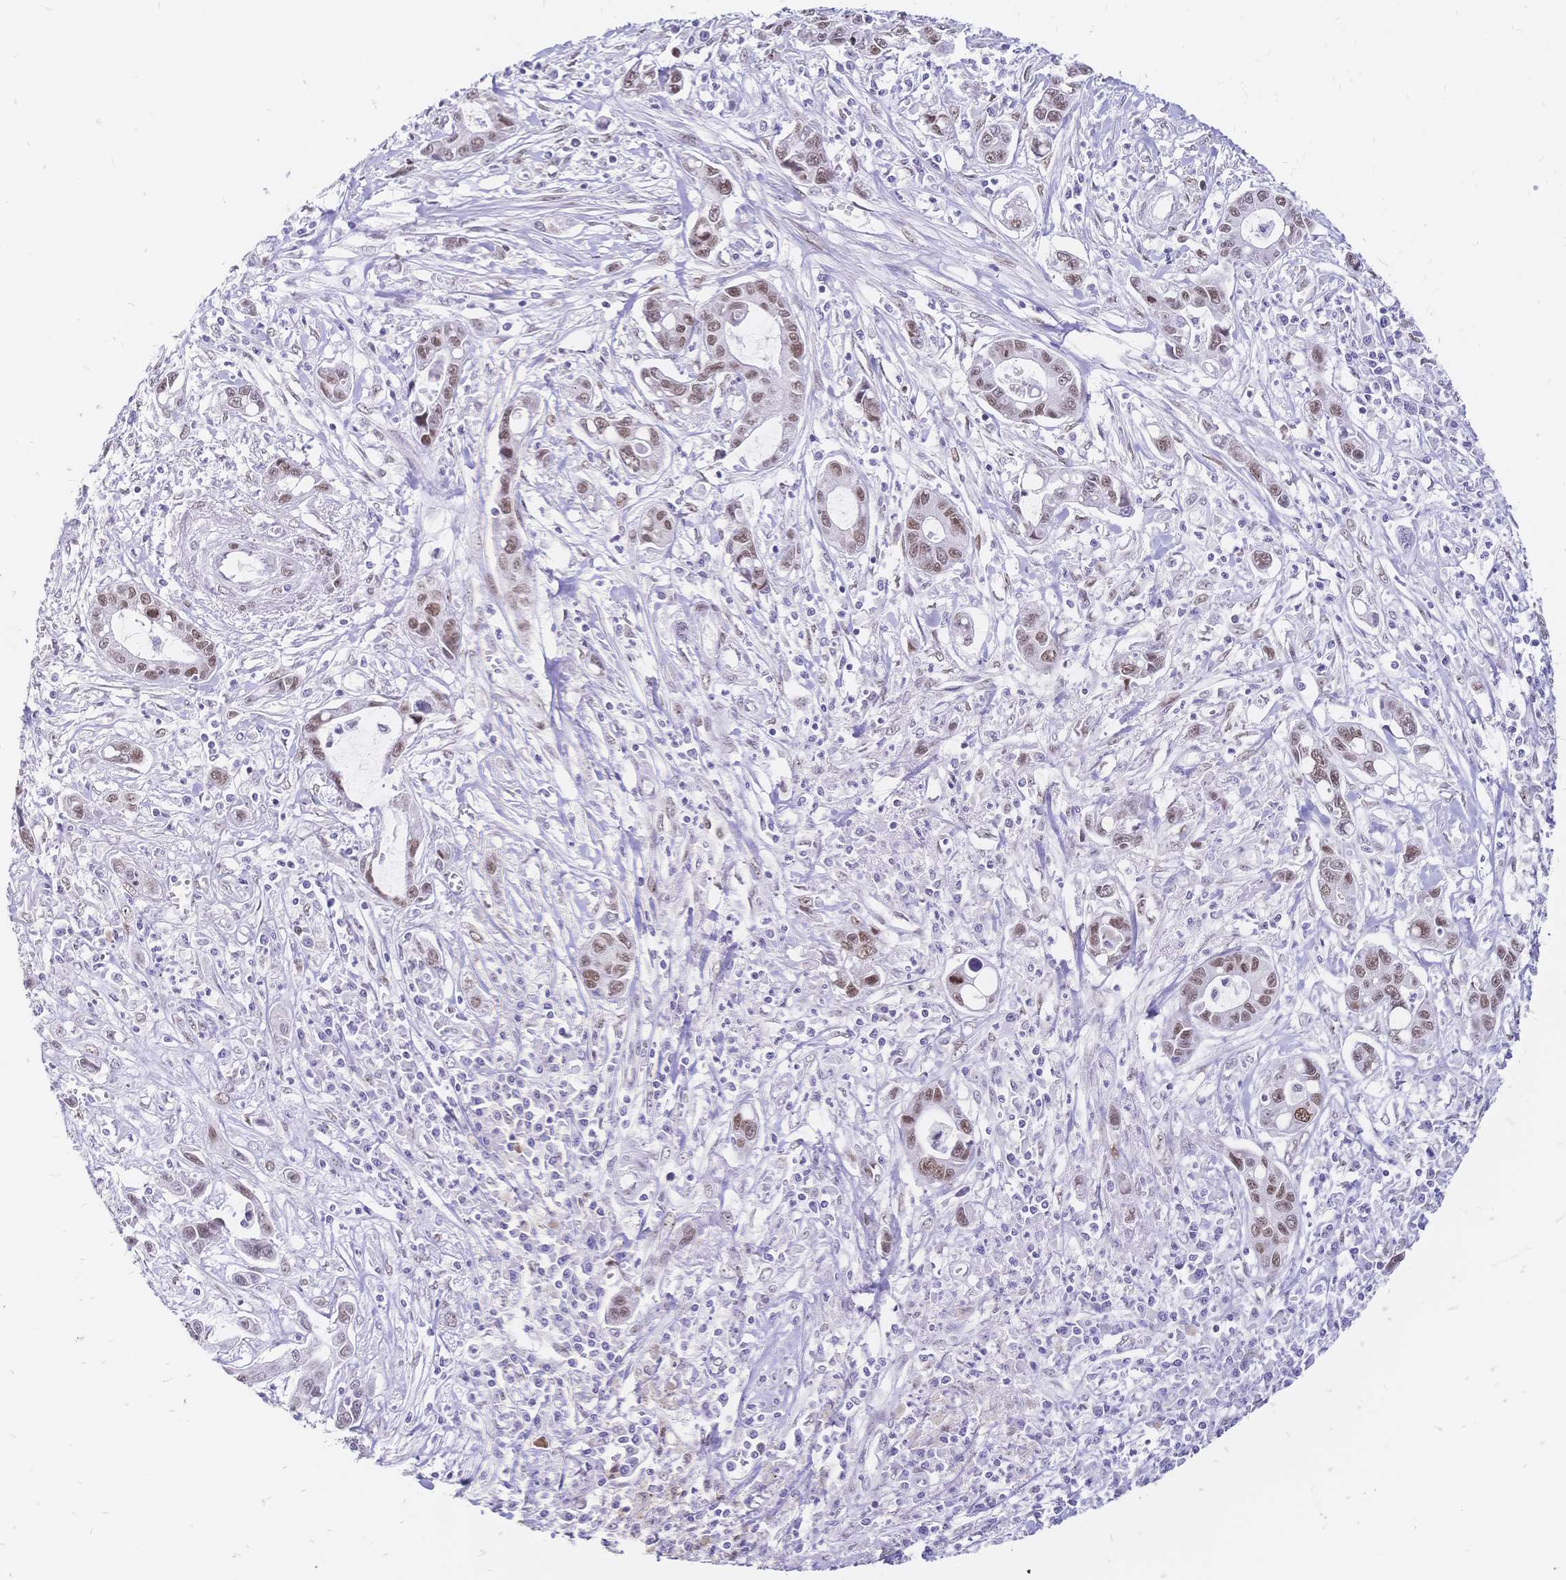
{"staining": {"intensity": "moderate", "quantity": "25%-75%", "location": "nuclear"}, "tissue": "liver cancer", "cell_type": "Tumor cells", "image_type": "cancer", "snomed": [{"axis": "morphology", "description": "Cholangiocarcinoma"}, {"axis": "topography", "description": "Liver"}], "caption": "The immunohistochemical stain labels moderate nuclear expression in tumor cells of cholangiocarcinoma (liver) tissue.", "gene": "NFIC", "patient": {"sex": "male", "age": 58}}